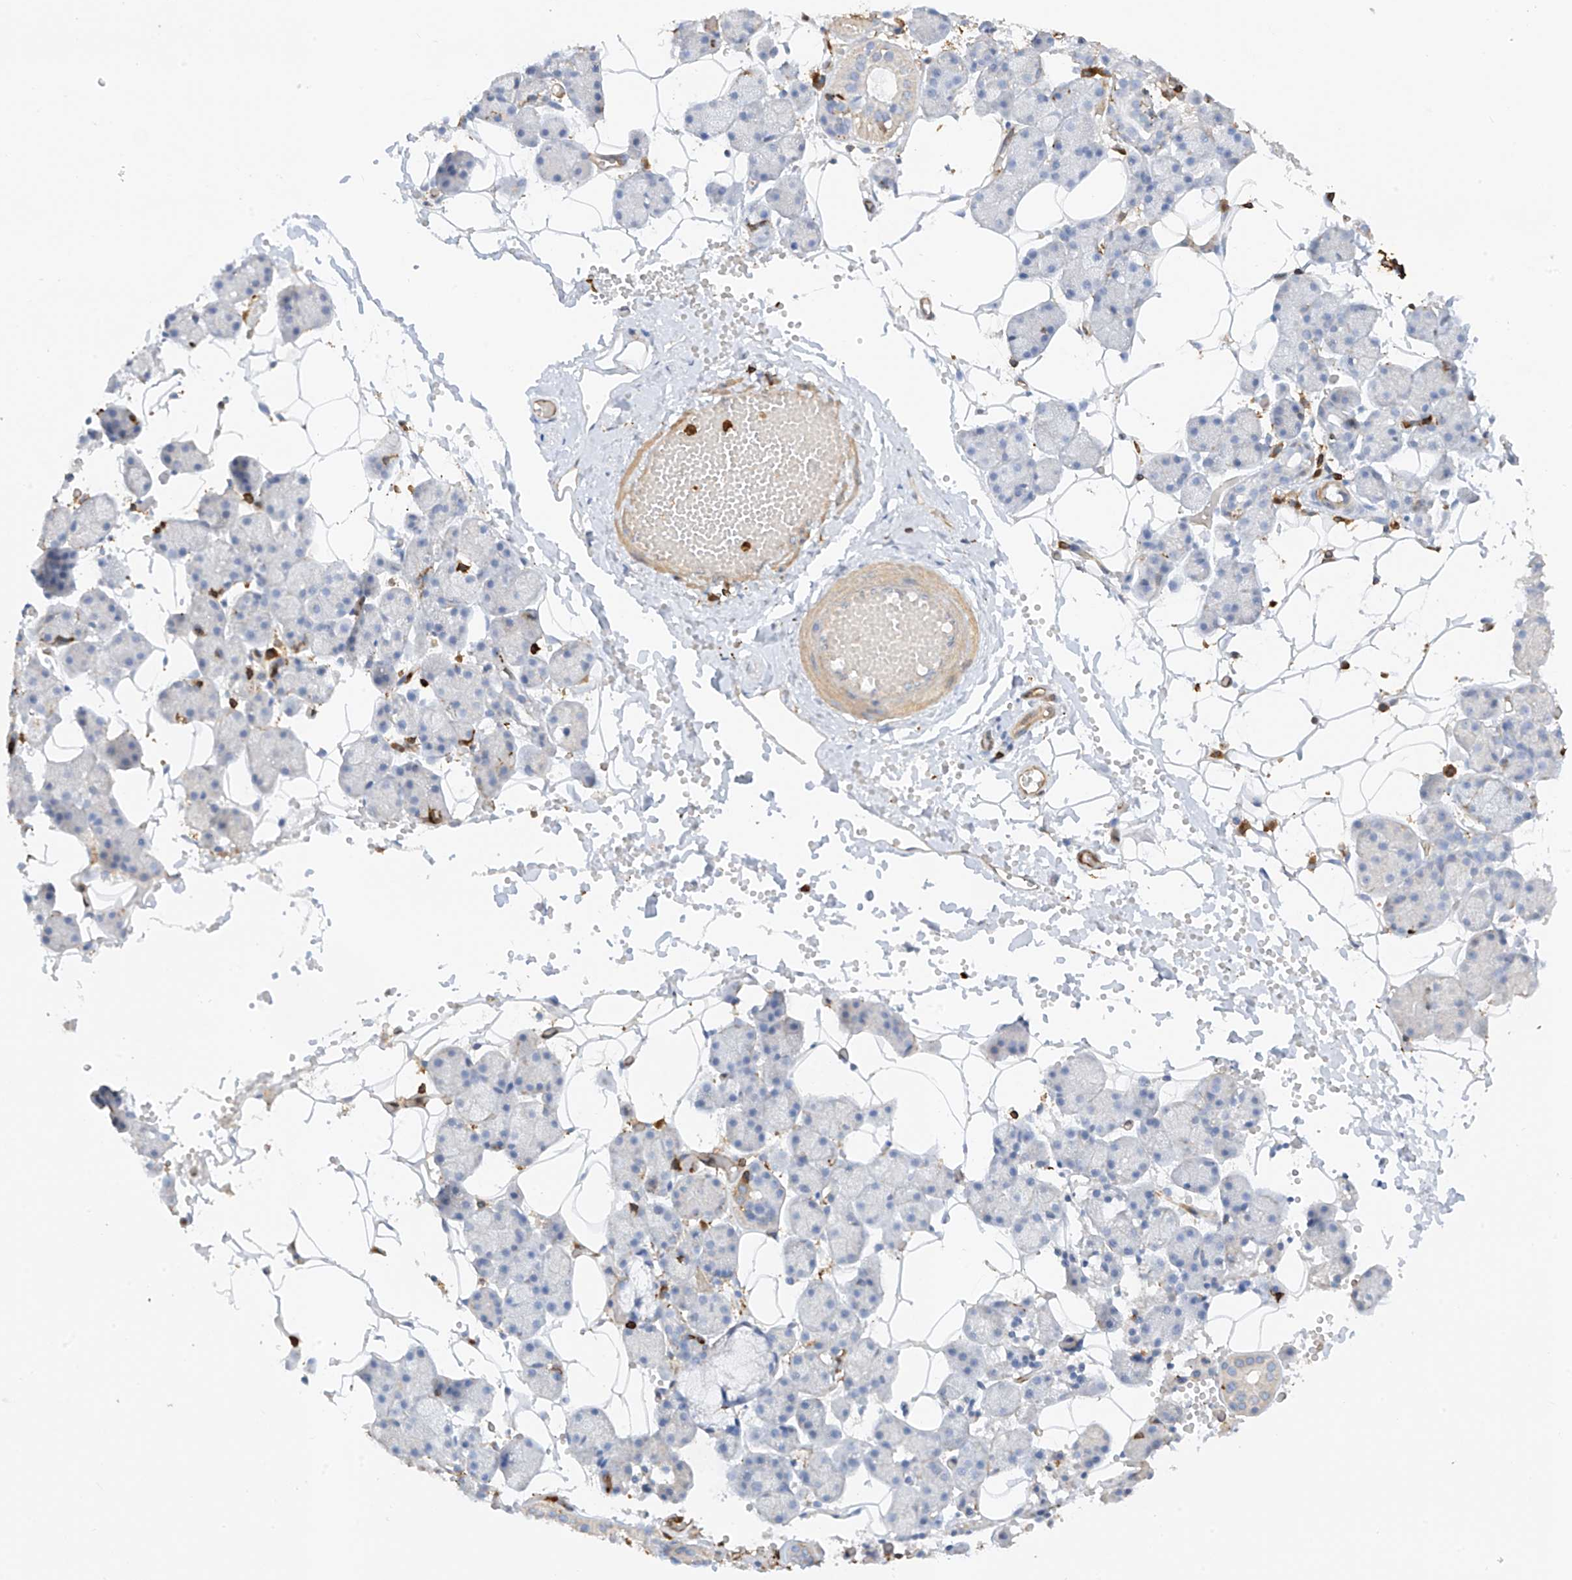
{"staining": {"intensity": "negative", "quantity": "none", "location": "none"}, "tissue": "salivary gland", "cell_type": "Glandular cells", "image_type": "normal", "snomed": [{"axis": "morphology", "description": "Normal tissue, NOS"}, {"axis": "topography", "description": "Salivary gland"}], "caption": "Immunohistochemistry (IHC) of unremarkable salivary gland shows no staining in glandular cells.", "gene": "ARHGAP25", "patient": {"sex": "female", "age": 33}}